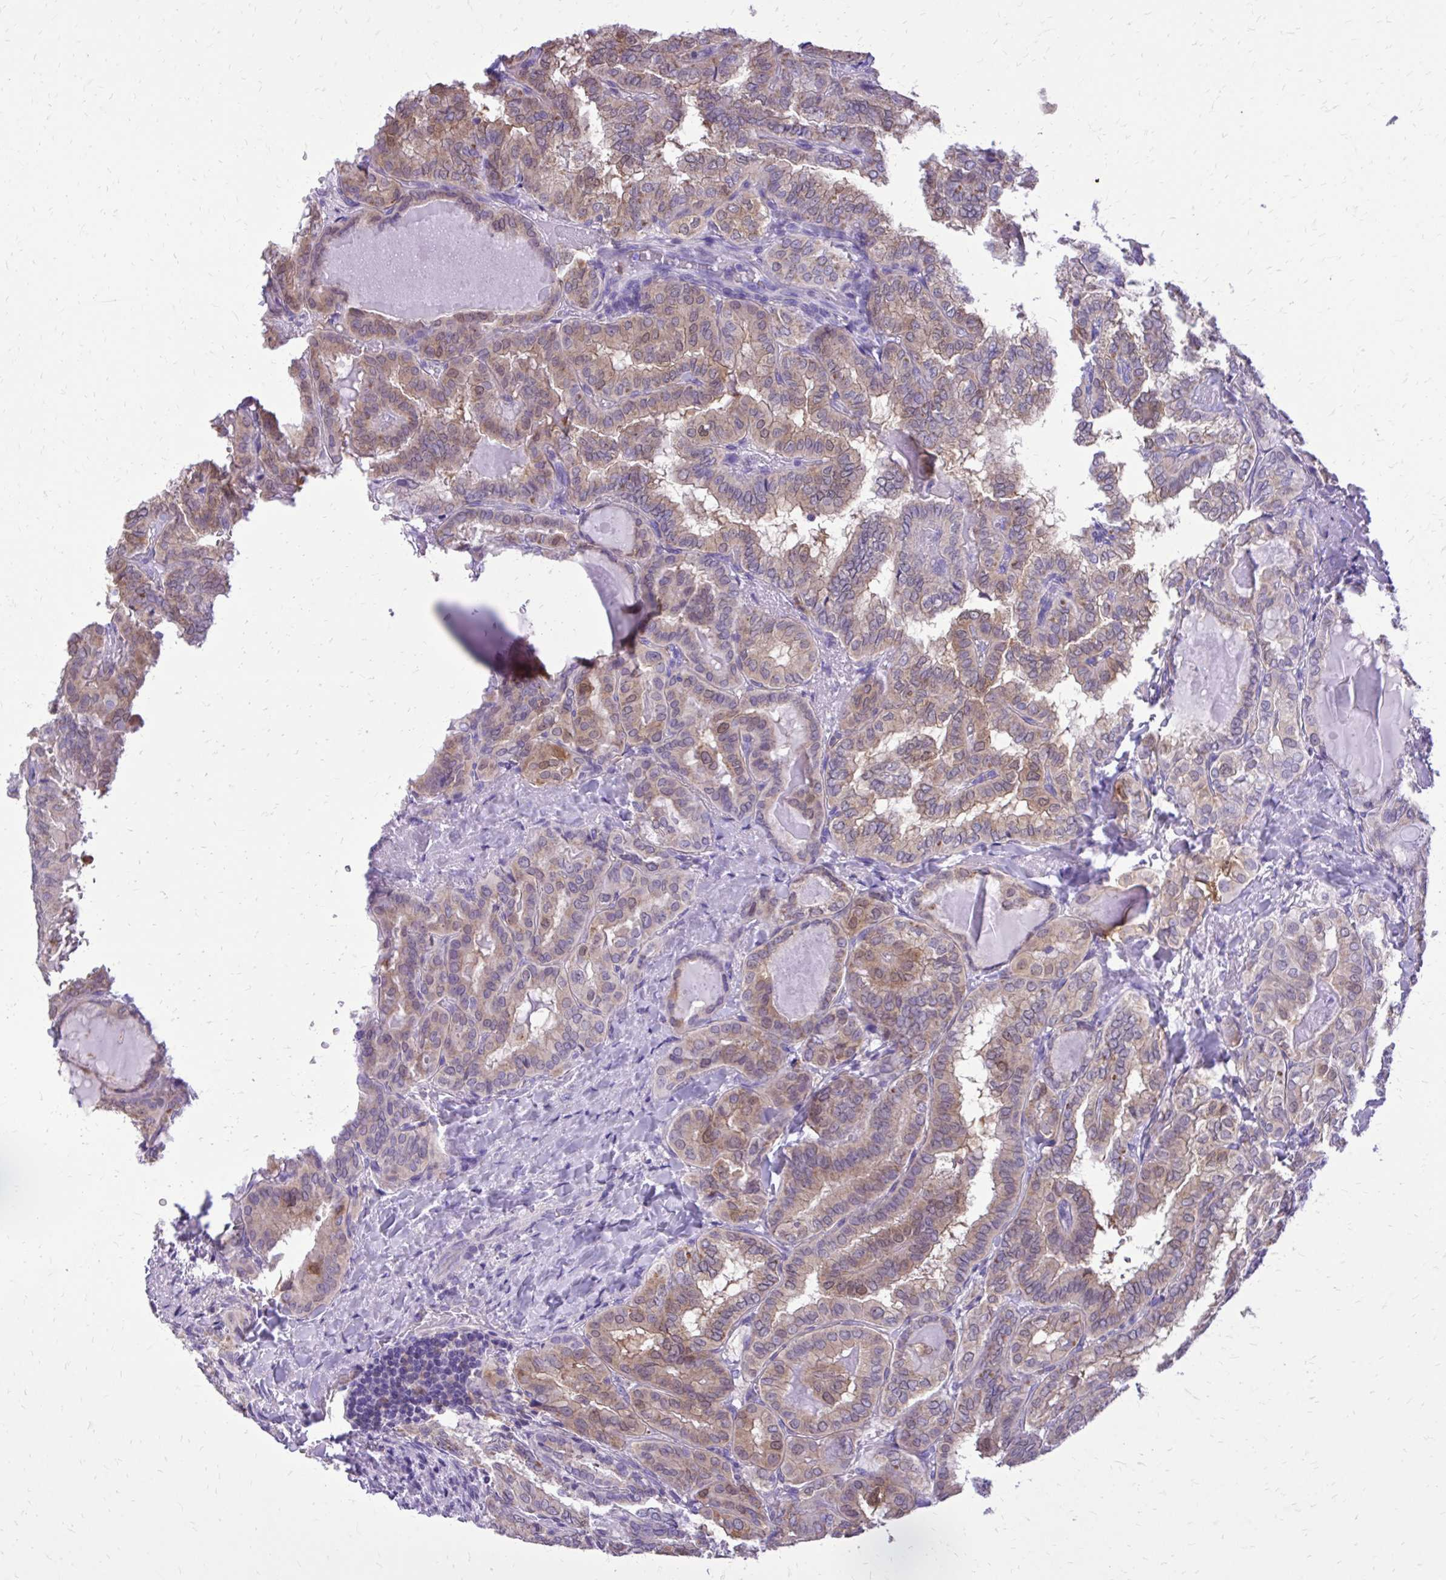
{"staining": {"intensity": "weak", "quantity": "25%-75%", "location": "cytoplasmic/membranous"}, "tissue": "thyroid cancer", "cell_type": "Tumor cells", "image_type": "cancer", "snomed": [{"axis": "morphology", "description": "Papillary adenocarcinoma, NOS"}, {"axis": "topography", "description": "Thyroid gland"}], "caption": "A low amount of weak cytoplasmic/membranous expression is identified in approximately 25%-75% of tumor cells in papillary adenocarcinoma (thyroid) tissue.", "gene": "CAT", "patient": {"sex": "female", "age": 46}}